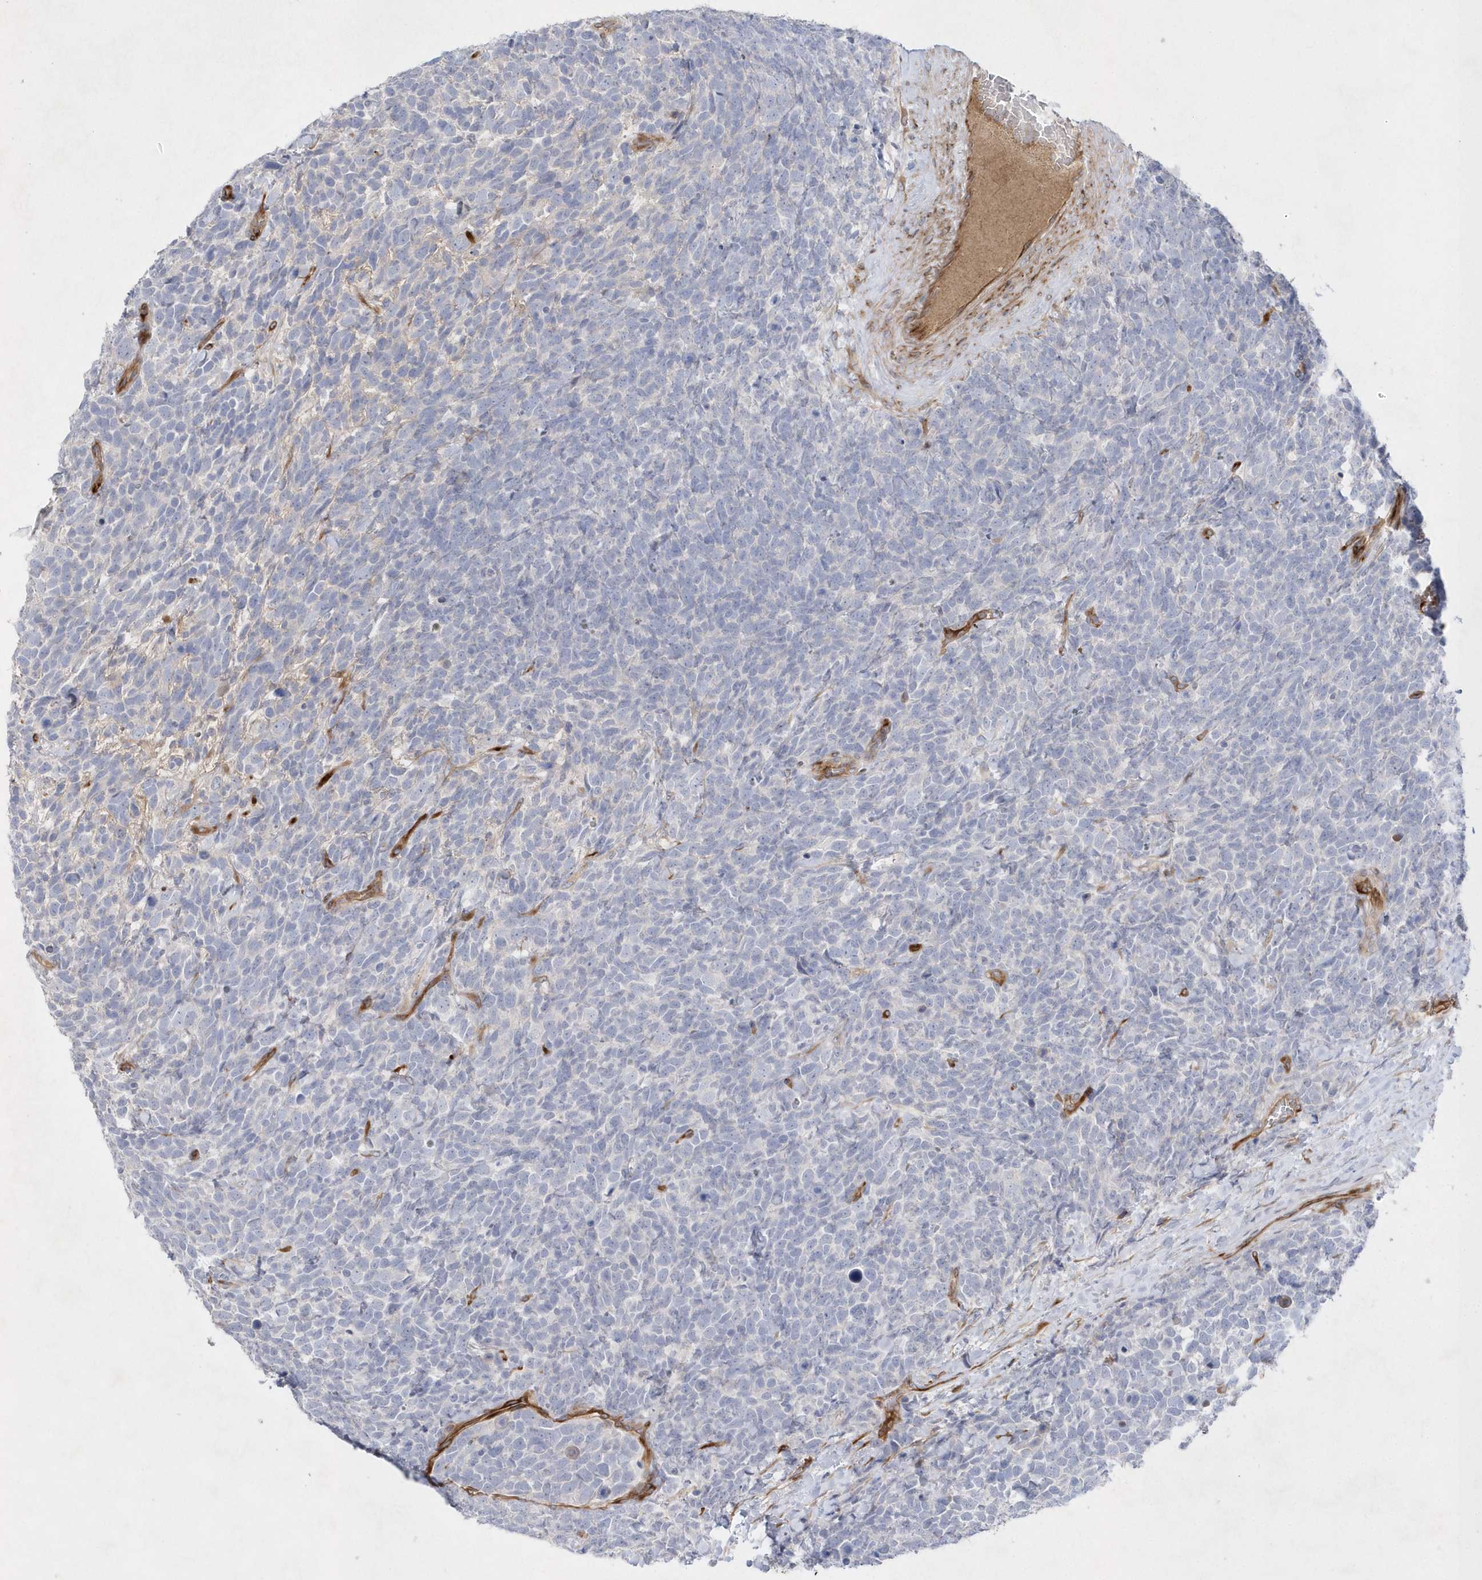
{"staining": {"intensity": "negative", "quantity": "none", "location": "none"}, "tissue": "urothelial cancer", "cell_type": "Tumor cells", "image_type": "cancer", "snomed": [{"axis": "morphology", "description": "Urothelial carcinoma, High grade"}, {"axis": "topography", "description": "Urinary bladder"}], "caption": "High magnification brightfield microscopy of high-grade urothelial carcinoma stained with DAB (brown) and counterstained with hematoxylin (blue): tumor cells show no significant expression. (Brightfield microscopy of DAB immunohistochemistry (IHC) at high magnification).", "gene": "TMEM132B", "patient": {"sex": "female", "age": 82}}